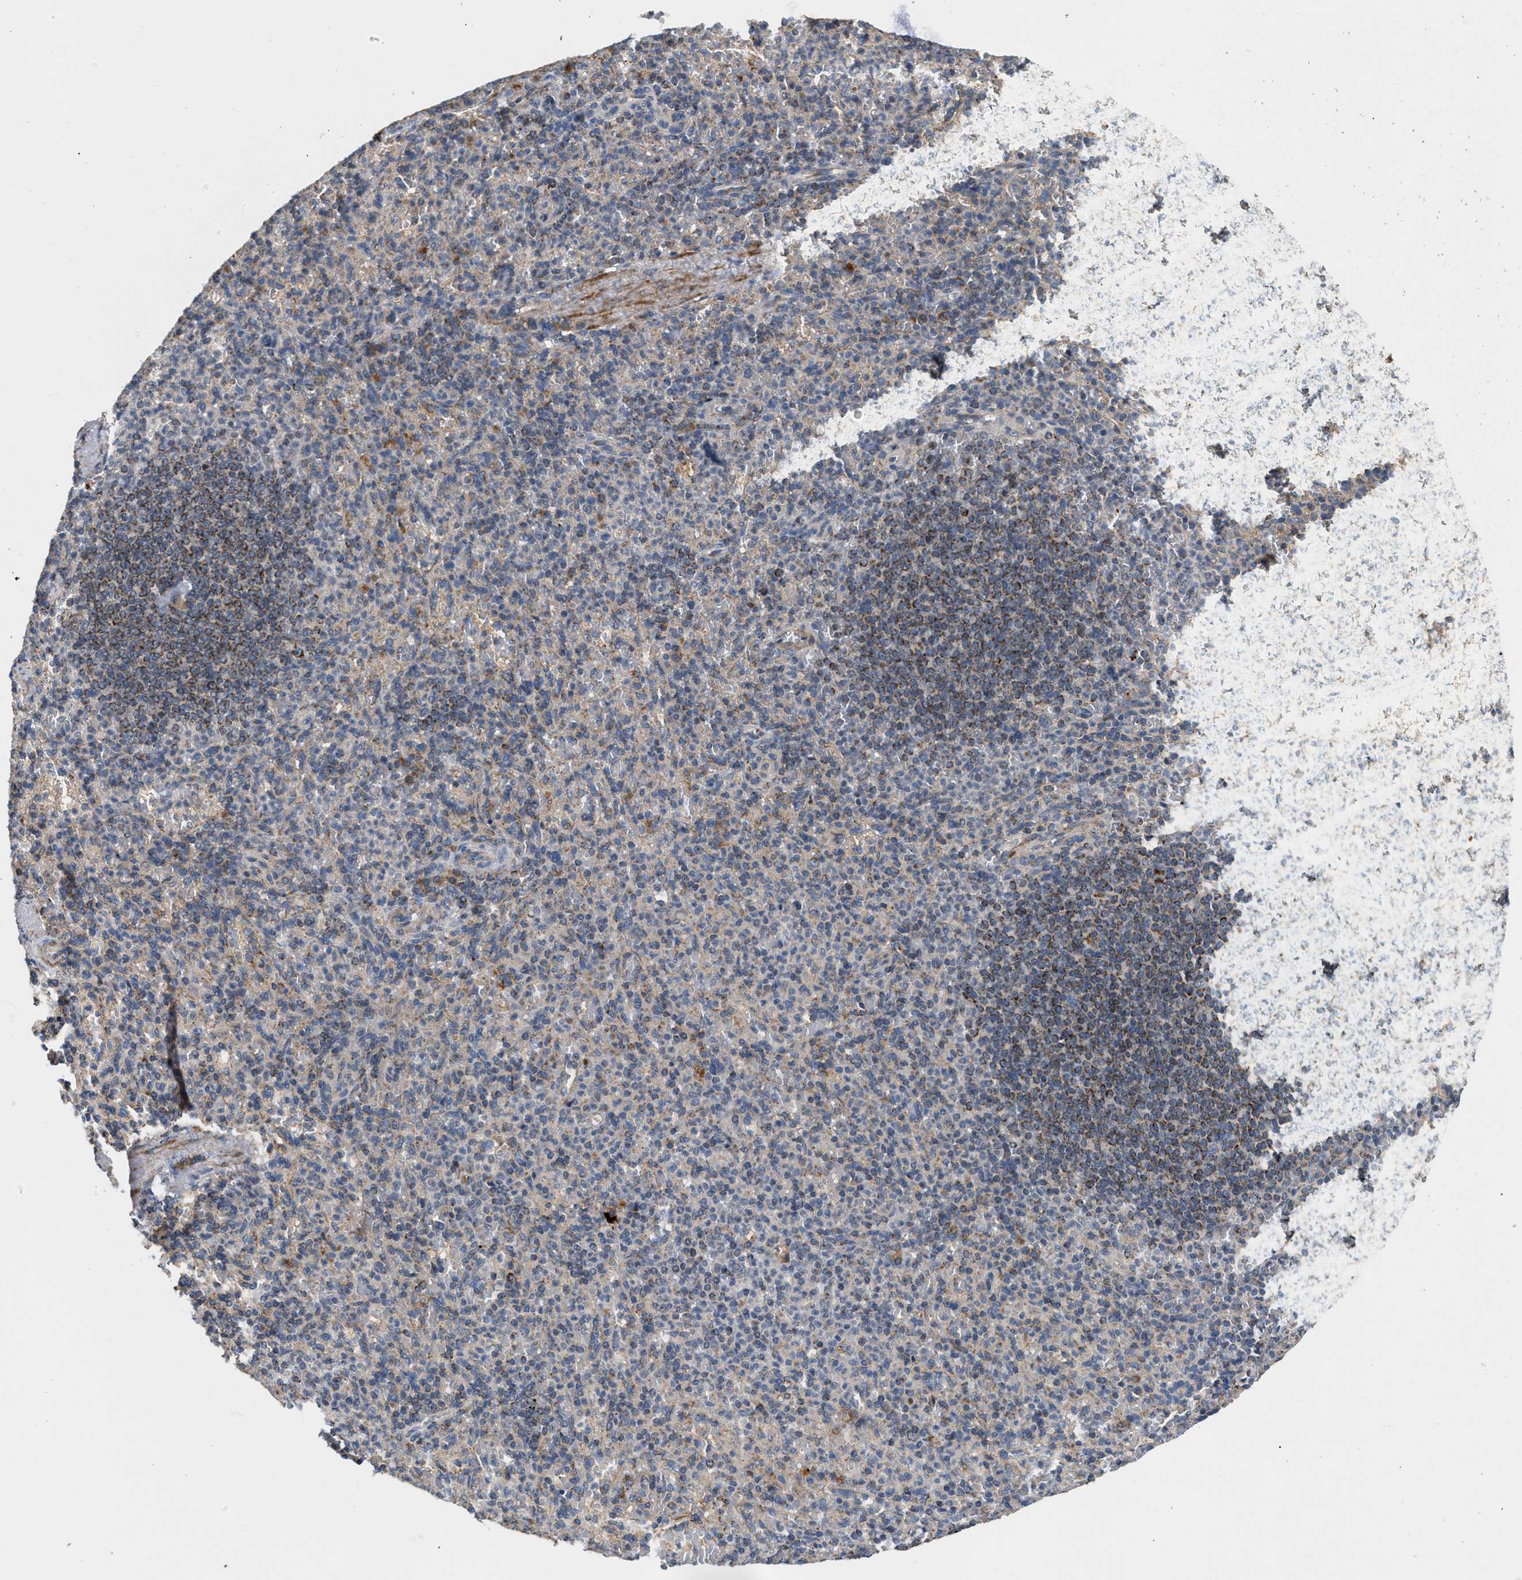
{"staining": {"intensity": "weak", "quantity": "25%-75%", "location": "cytoplasmic/membranous"}, "tissue": "spleen", "cell_type": "Cells in red pulp", "image_type": "normal", "snomed": [{"axis": "morphology", "description": "Normal tissue, NOS"}, {"axis": "topography", "description": "Spleen"}], "caption": "Cells in red pulp reveal low levels of weak cytoplasmic/membranous expression in approximately 25%-75% of cells in benign spleen. (DAB (3,3'-diaminobenzidine) IHC with brightfield microscopy, high magnification).", "gene": "TACO1", "patient": {"sex": "female", "age": 74}}